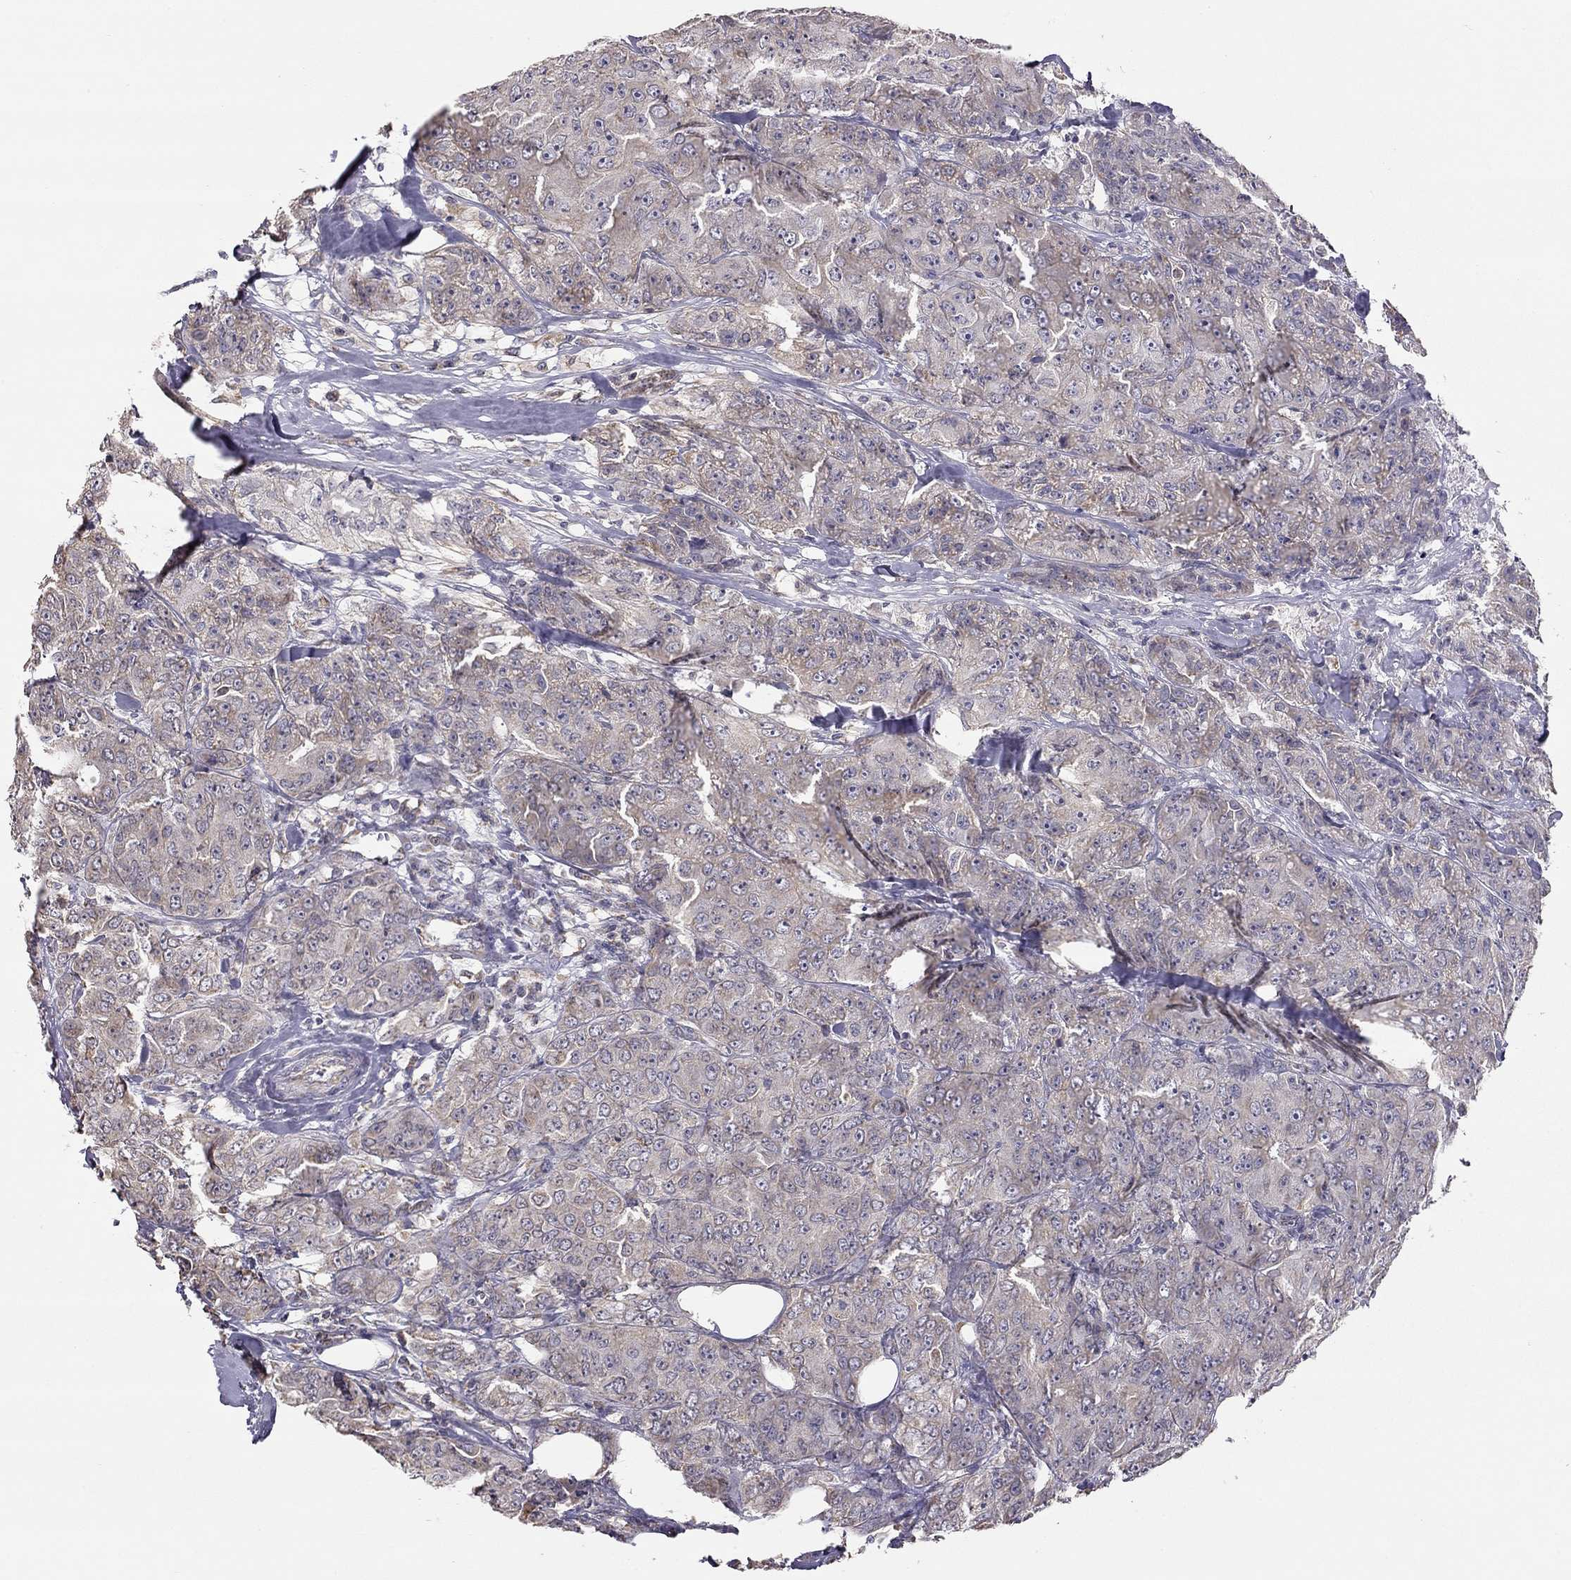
{"staining": {"intensity": "weak", "quantity": ">75%", "location": "cytoplasmic/membranous"}, "tissue": "breast cancer", "cell_type": "Tumor cells", "image_type": "cancer", "snomed": [{"axis": "morphology", "description": "Duct carcinoma"}, {"axis": "topography", "description": "Breast"}], "caption": "Tumor cells reveal low levels of weak cytoplasmic/membranous staining in approximately >75% of cells in human breast cancer (infiltrating ductal carcinoma).", "gene": "LRIT3", "patient": {"sex": "female", "age": 43}}